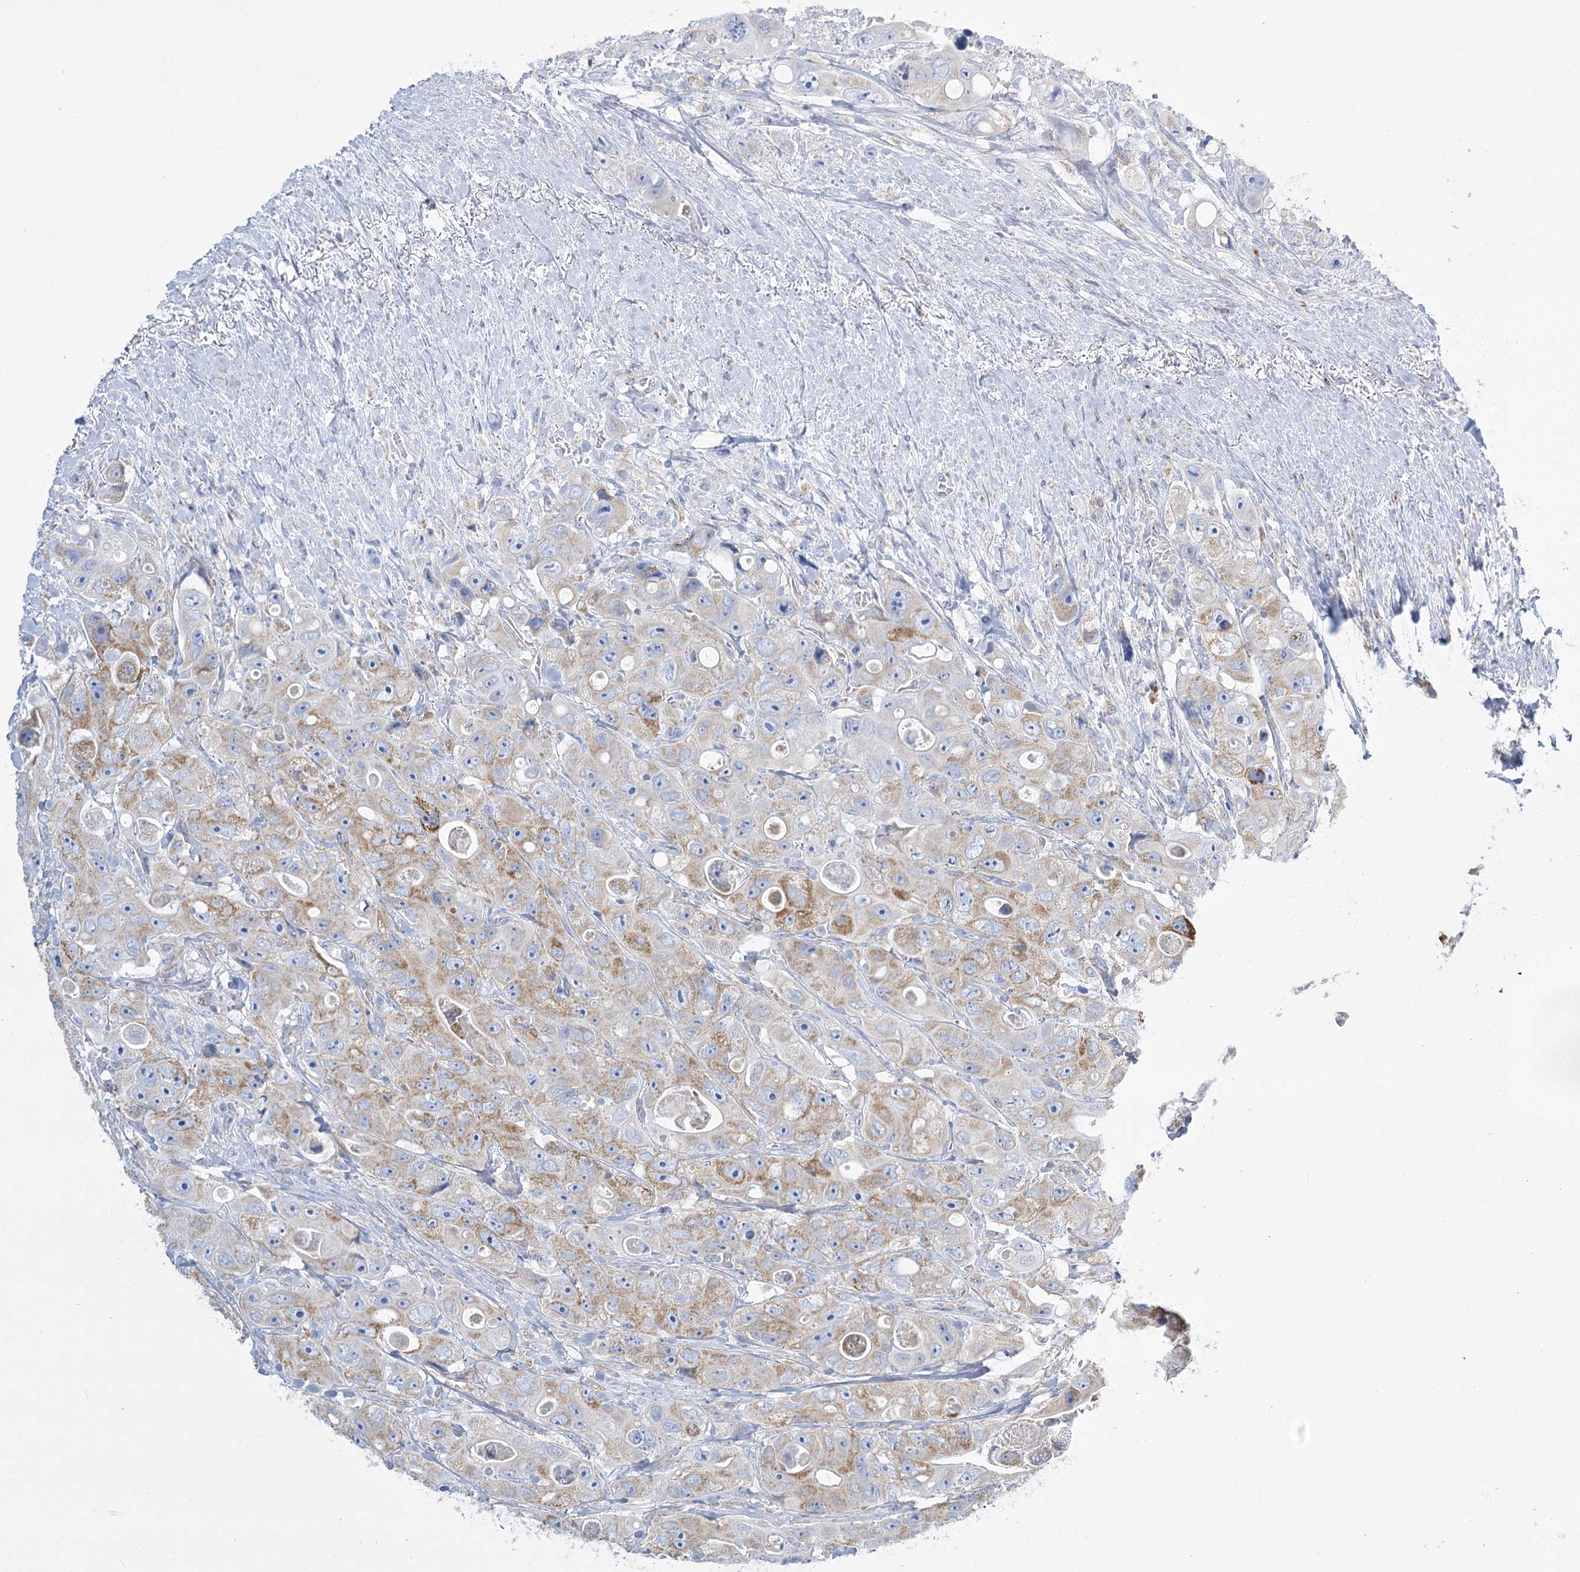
{"staining": {"intensity": "moderate", "quantity": "<25%", "location": "cytoplasmic/membranous"}, "tissue": "colorectal cancer", "cell_type": "Tumor cells", "image_type": "cancer", "snomed": [{"axis": "morphology", "description": "Adenocarcinoma, NOS"}, {"axis": "topography", "description": "Colon"}], "caption": "Immunohistochemical staining of human adenocarcinoma (colorectal) reveals low levels of moderate cytoplasmic/membranous protein expression in approximately <25% of tumor cells.", "gene": "DHTKD1", "patient": {"sex": "female", "age": 46}}